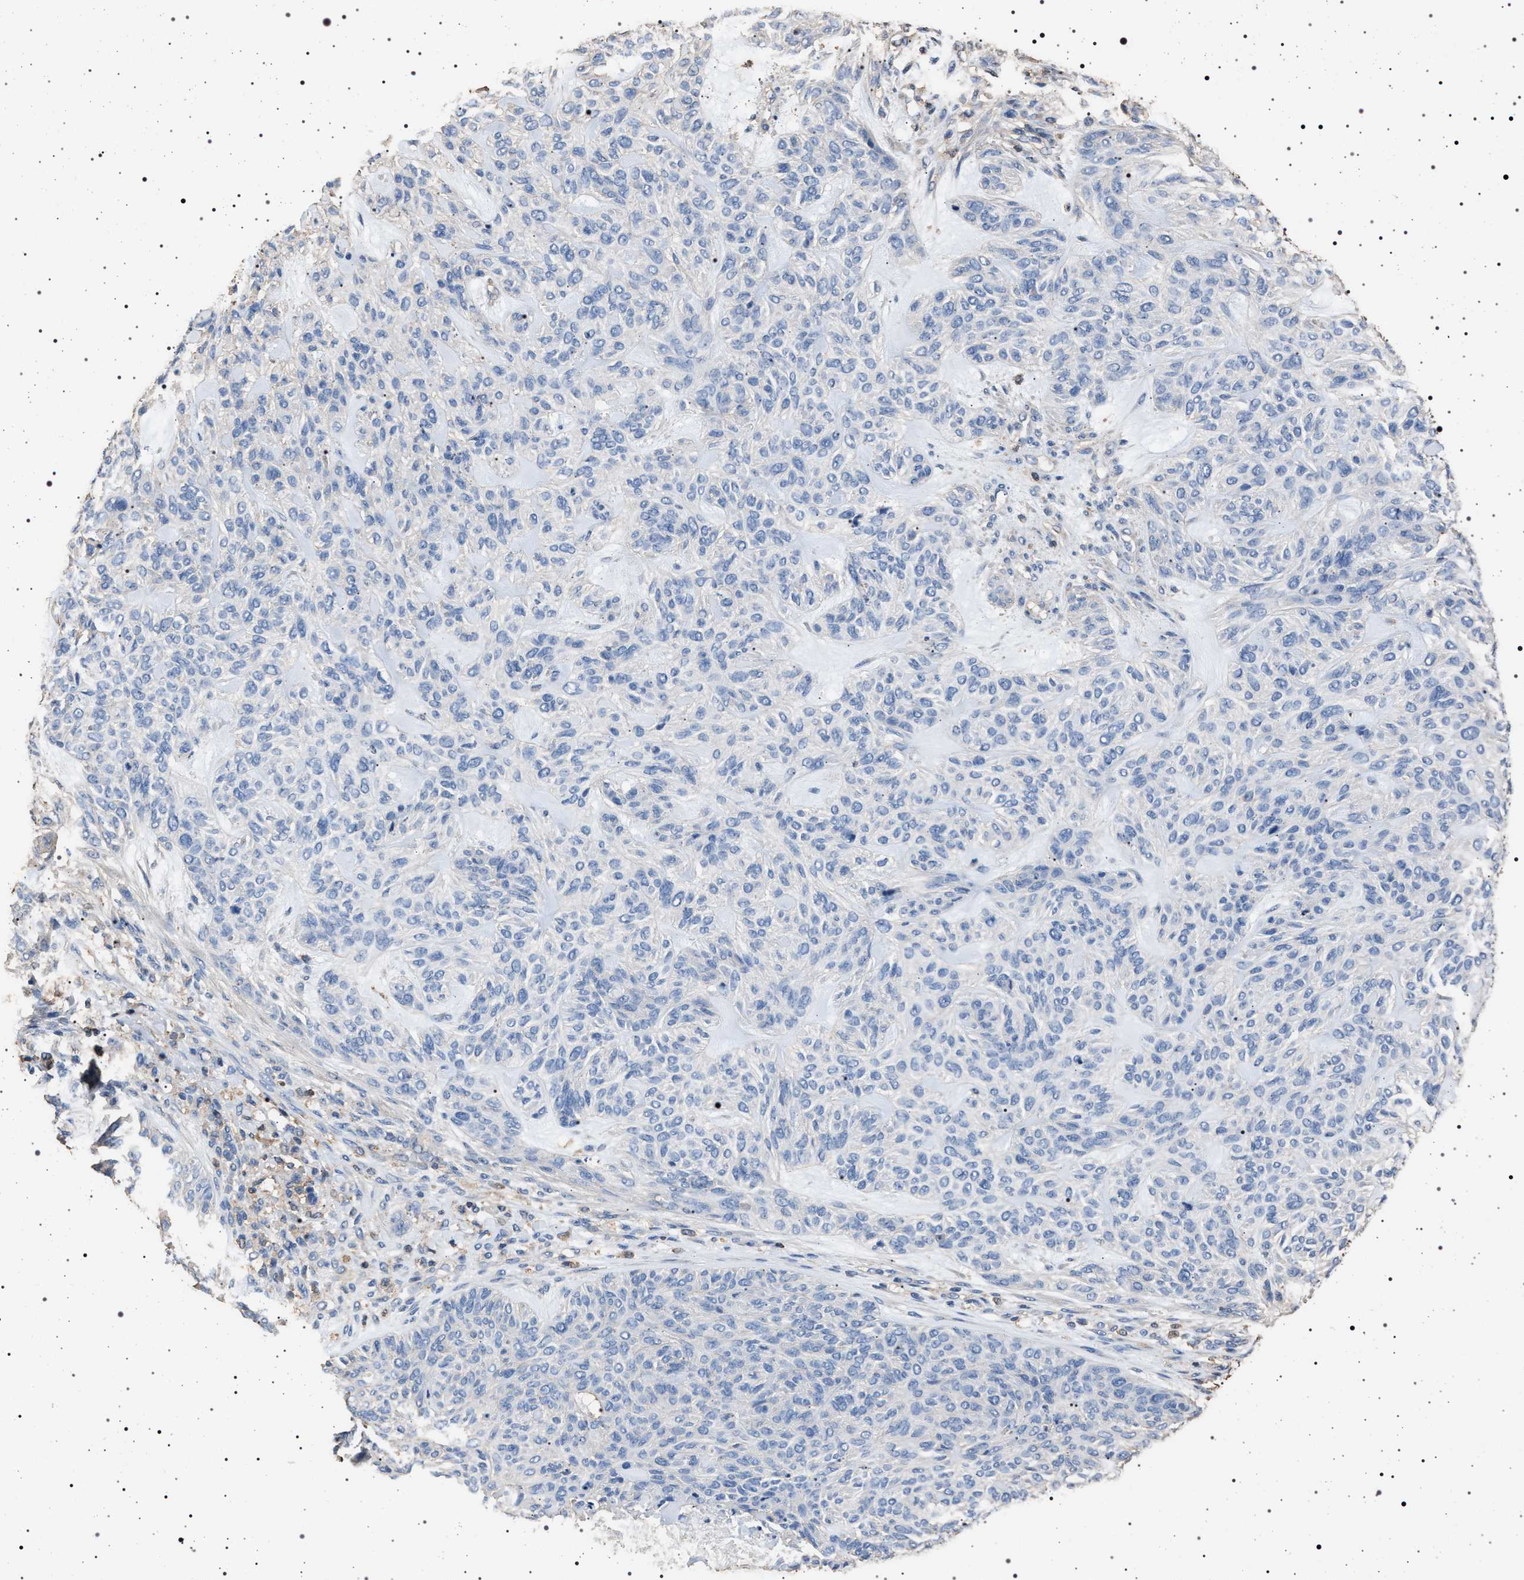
{"staining": {"intensity": "negative", "quantity": "none", "location": "none"}, "tissue": "skin cancer", "cell_type": "Tumor cells", "image_type": "cancer", "snomed": [{"axis": "morphology", "description": "Basal cell carcinoma"}, {"axis": "topography", "description": "Skin"}], "caption": "DAB immunohistochemical staining of human skin cancer reveals no significant staining in tumor cells.", "gene": "SMAP2", "patient": {"sex": "male", "age": 55}}